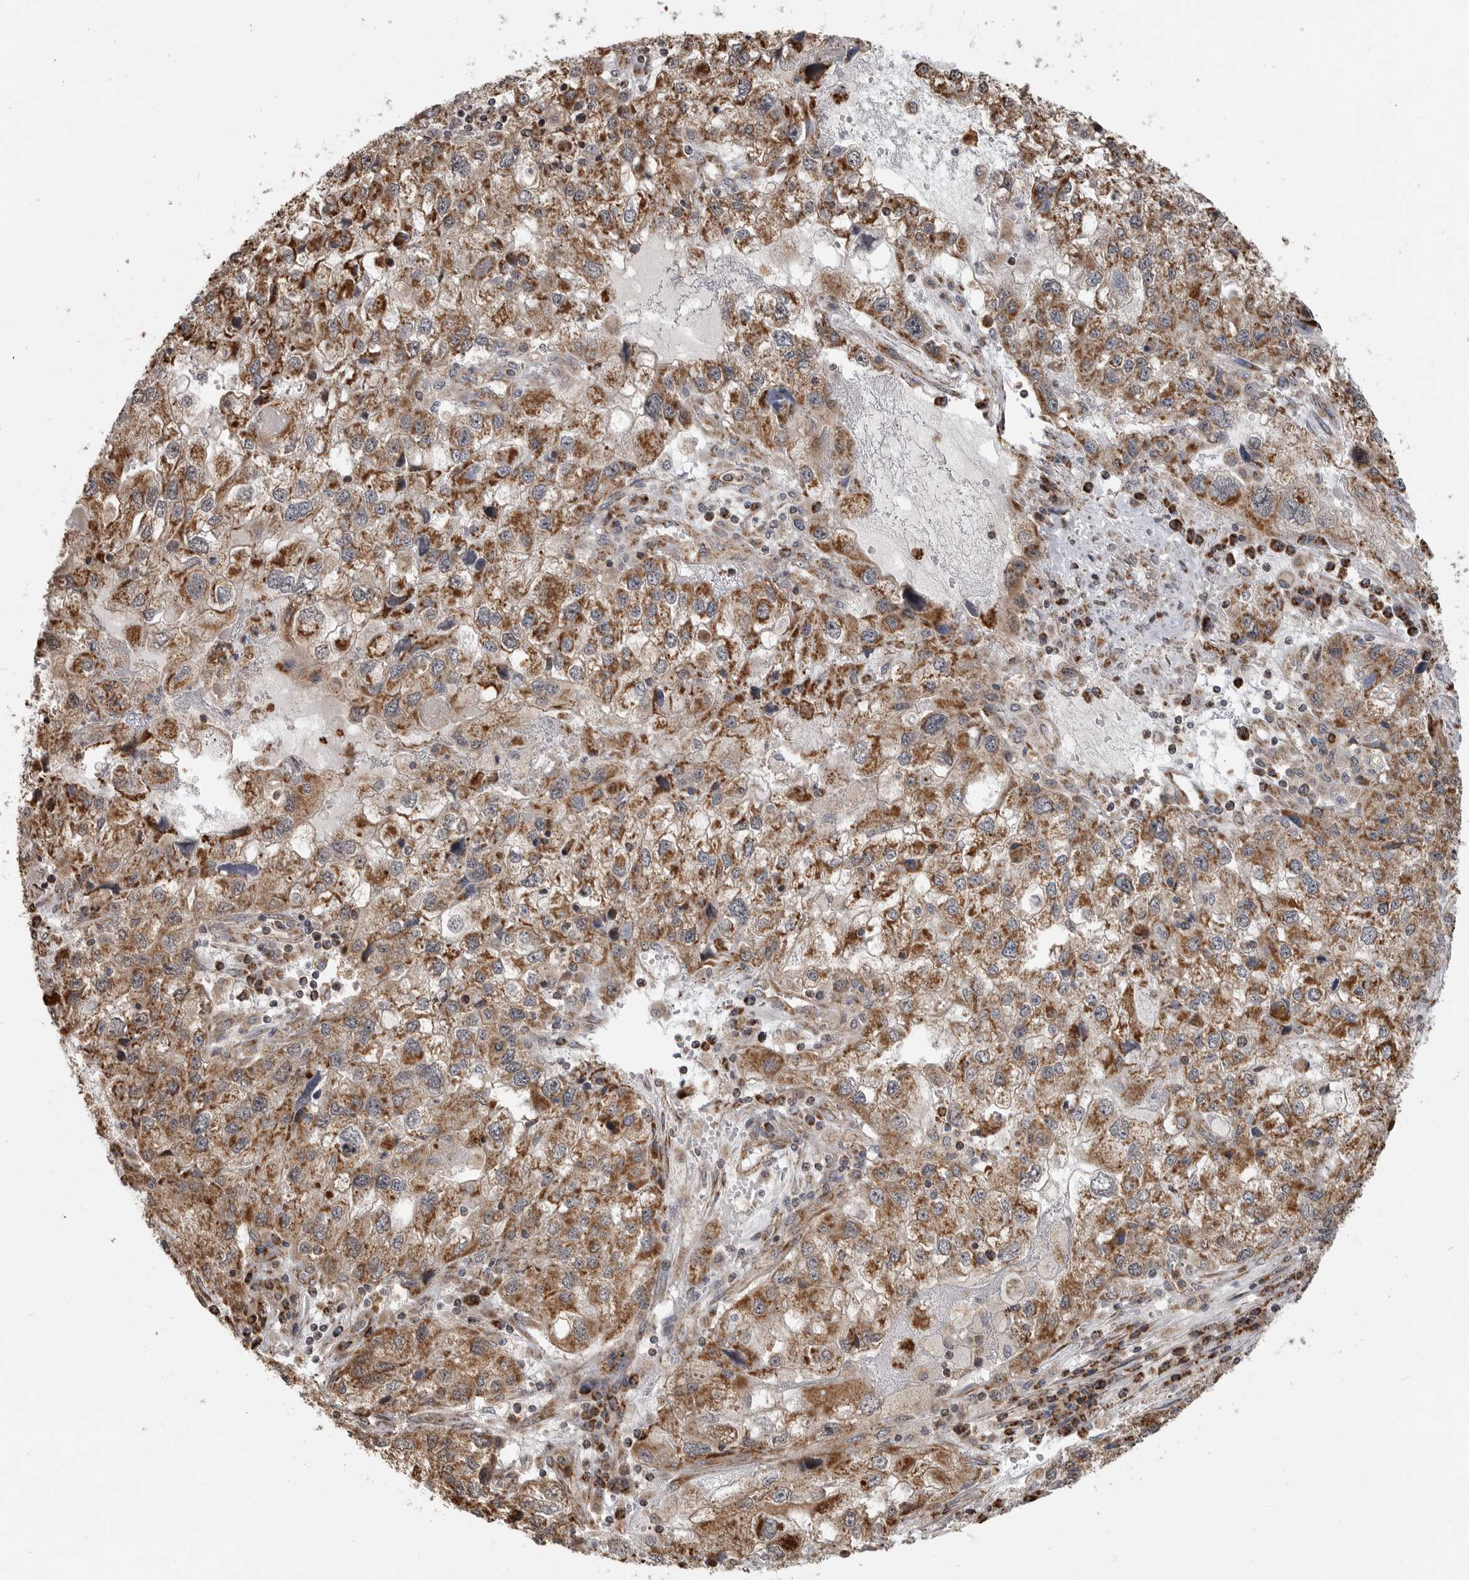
{"staining": {"intensity": "moderate", "quantity": ">75%", "location": "cytoplasmic/membranous"}, "tissue": "endometrial cancer", "cell_type": "Tumor cells", "image_type": "cancer", "snomed": [{"axis": "morphology", "description": "Adenocarcinoma, NOS"}, {"axis": "topography", "description": "Endometrium"}], "caption": "Tumor cells show medium levels of moderate cytoplasmic/membranous staining in about >75% of cells in human endometrial cancer (adenocarcinoma).", "gene": "GCNT2", "patient": {"sex": "female", "age": 49}}